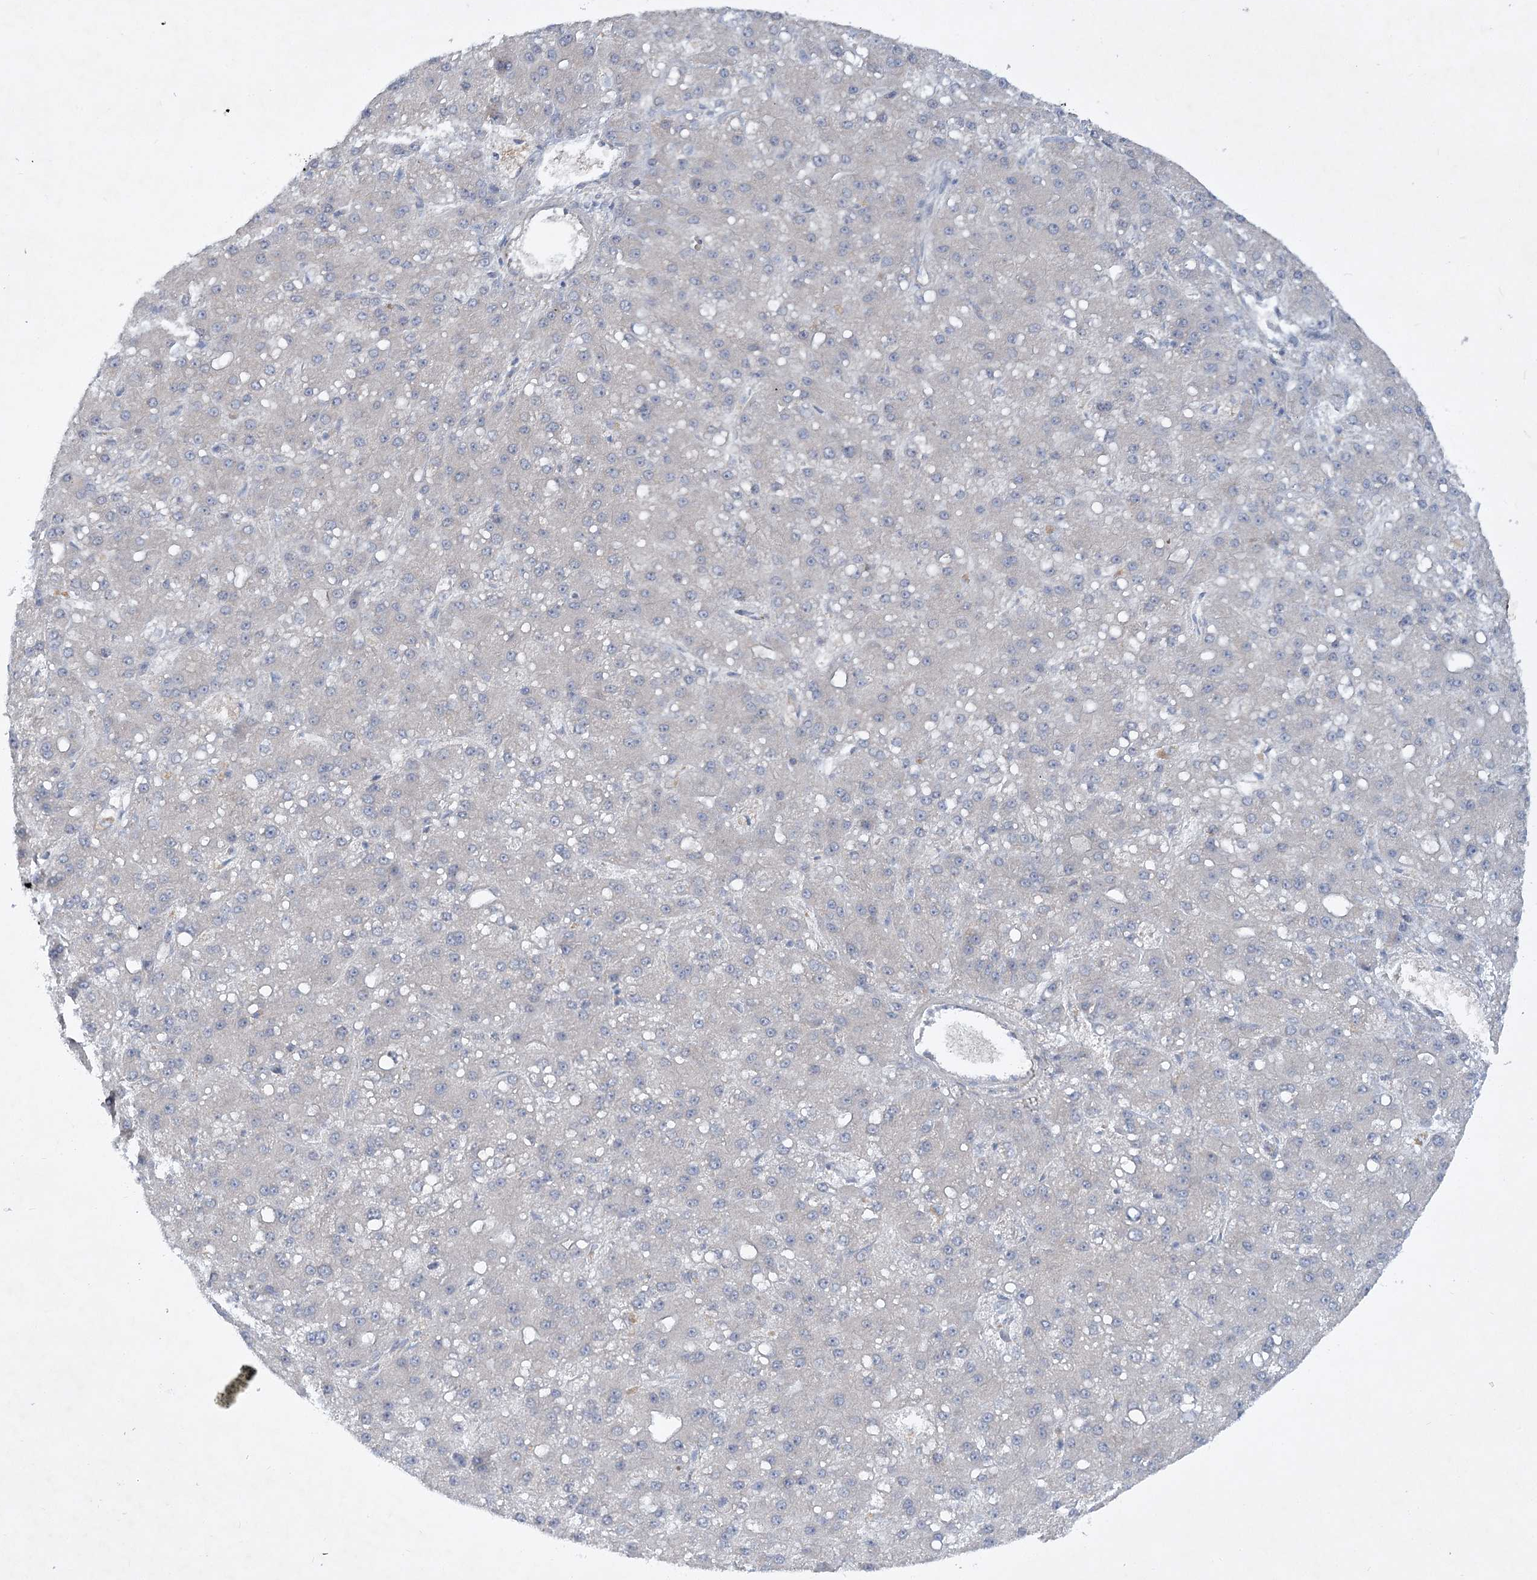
{"staining": {"intensity": "negative", "quantity": "none", "location": "none"}, "tissue": "liver cancer", "cell_type": "Tumor cells", "image_type": "cancer", "snomed": [{"axis": "morphology", "description": "Carcinoma, Hepatocellular, NOS"}, {"axis": "topography", "description": "Liver"}], "caption": "High power microscopy histopathology image of an IHC micrograph of liver cancer (hepatocellular carcinoma), revealing no significant positivity in tumor cells. The staining was performed using DAB (3,3'-diaminobenzidine) to visualize the protein expression in brown, while the nuclei were stained in blue with hematoxylin (Magnification: 20x).", "gene": "AAMDC", "patient": {"sex": "male", "age": 67}}